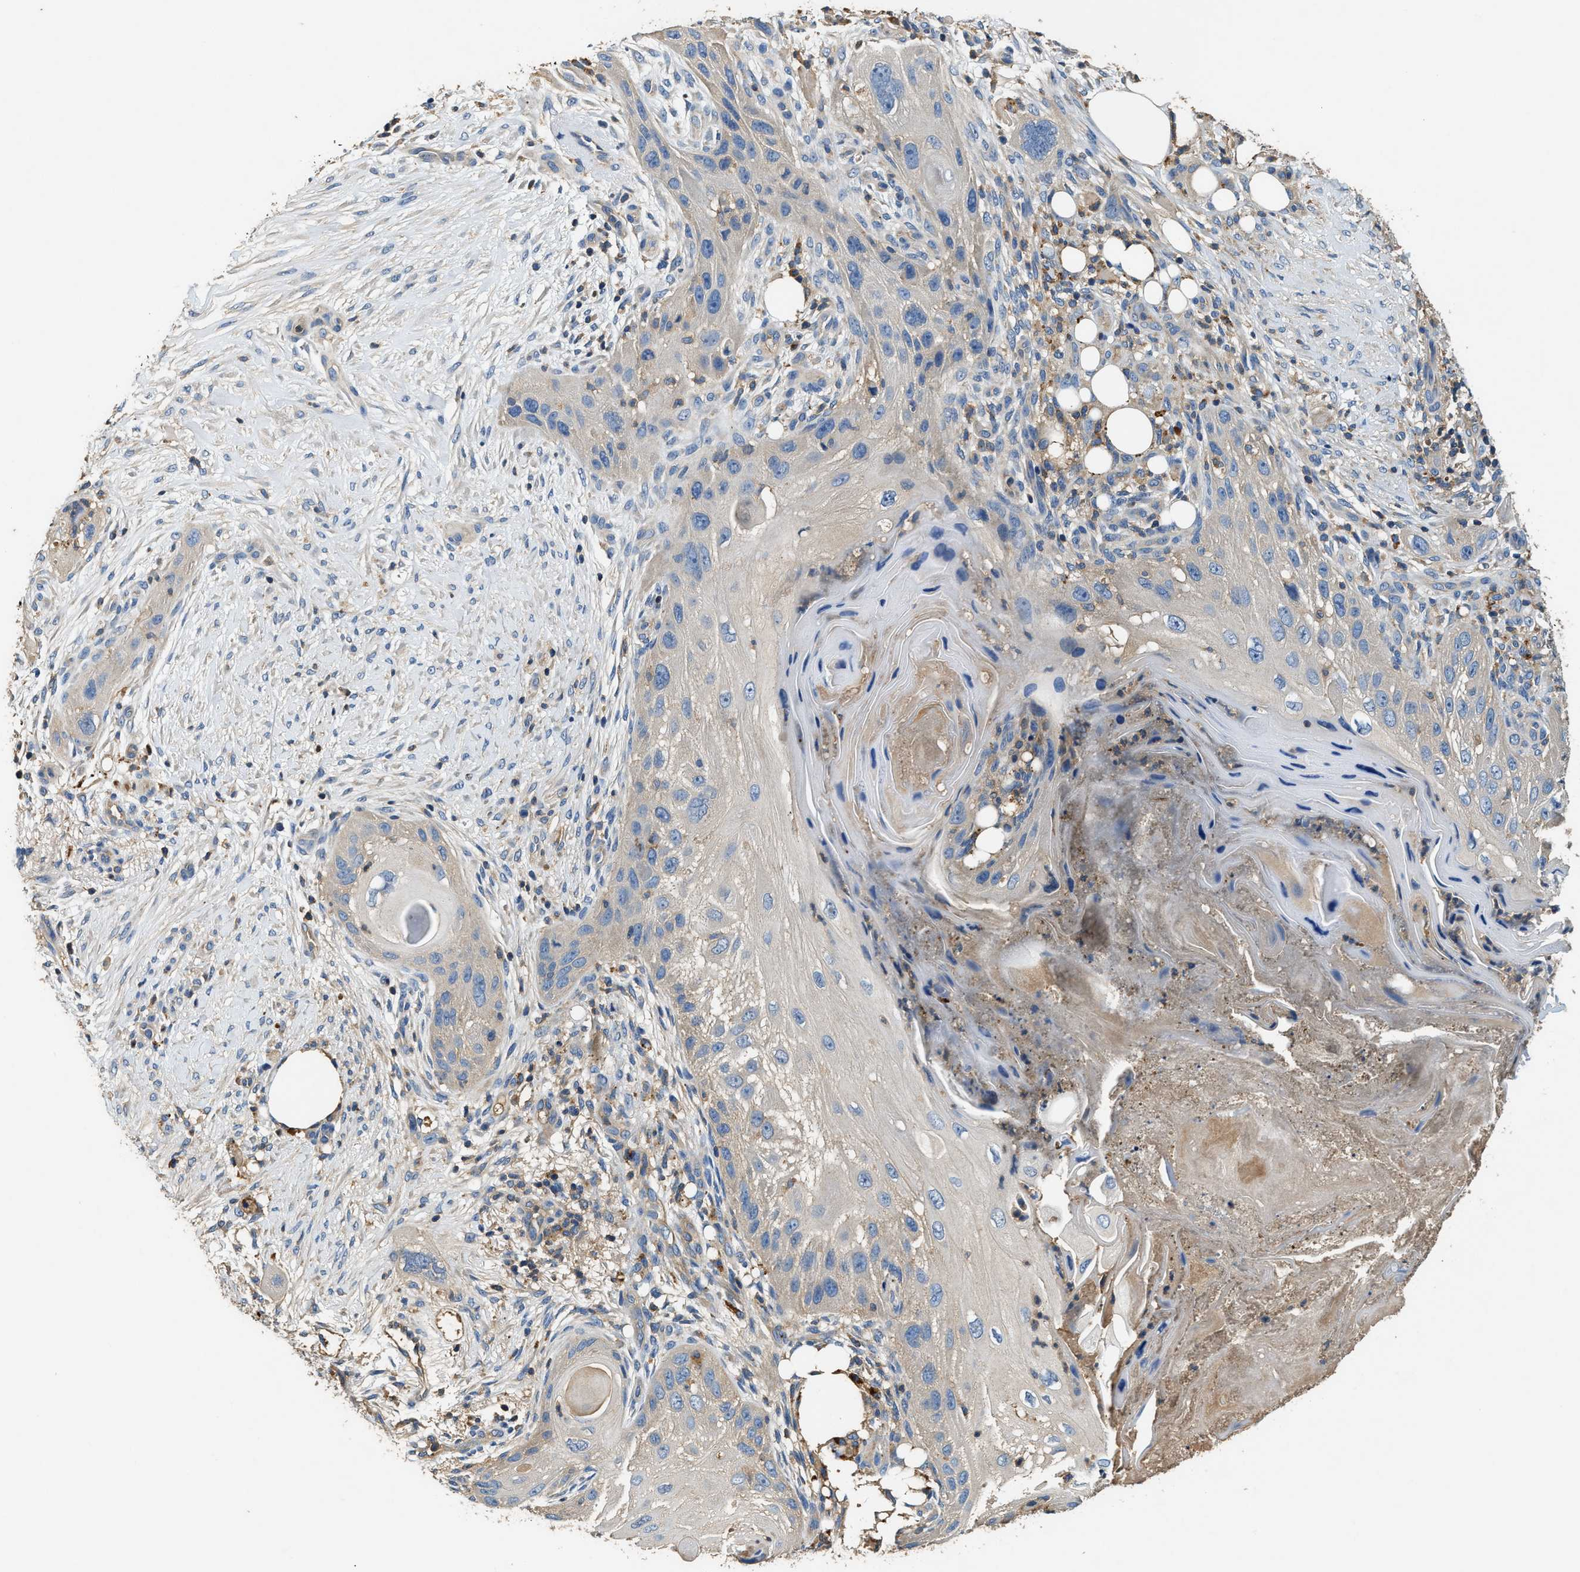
{"staining": {"intensity": "weak", "quantity": "<25%", "location": "cytoplasmic/membranous"}, "tissue": "skin cancer", "cell_type": "Tumor cells", "image_type": "cancer", "snomed": [{"axis": "morphology", "description": "Squamous cell carcinoma, NOS"}, {"axis": "topography", "description": "Skin"}], "caption": "The histopathology image shows no significant staining in tumor cells of squamous cell carcinoma (skin).", "gene": "BLOC1S1", "patient": {"sex": "female", "age": 77}}